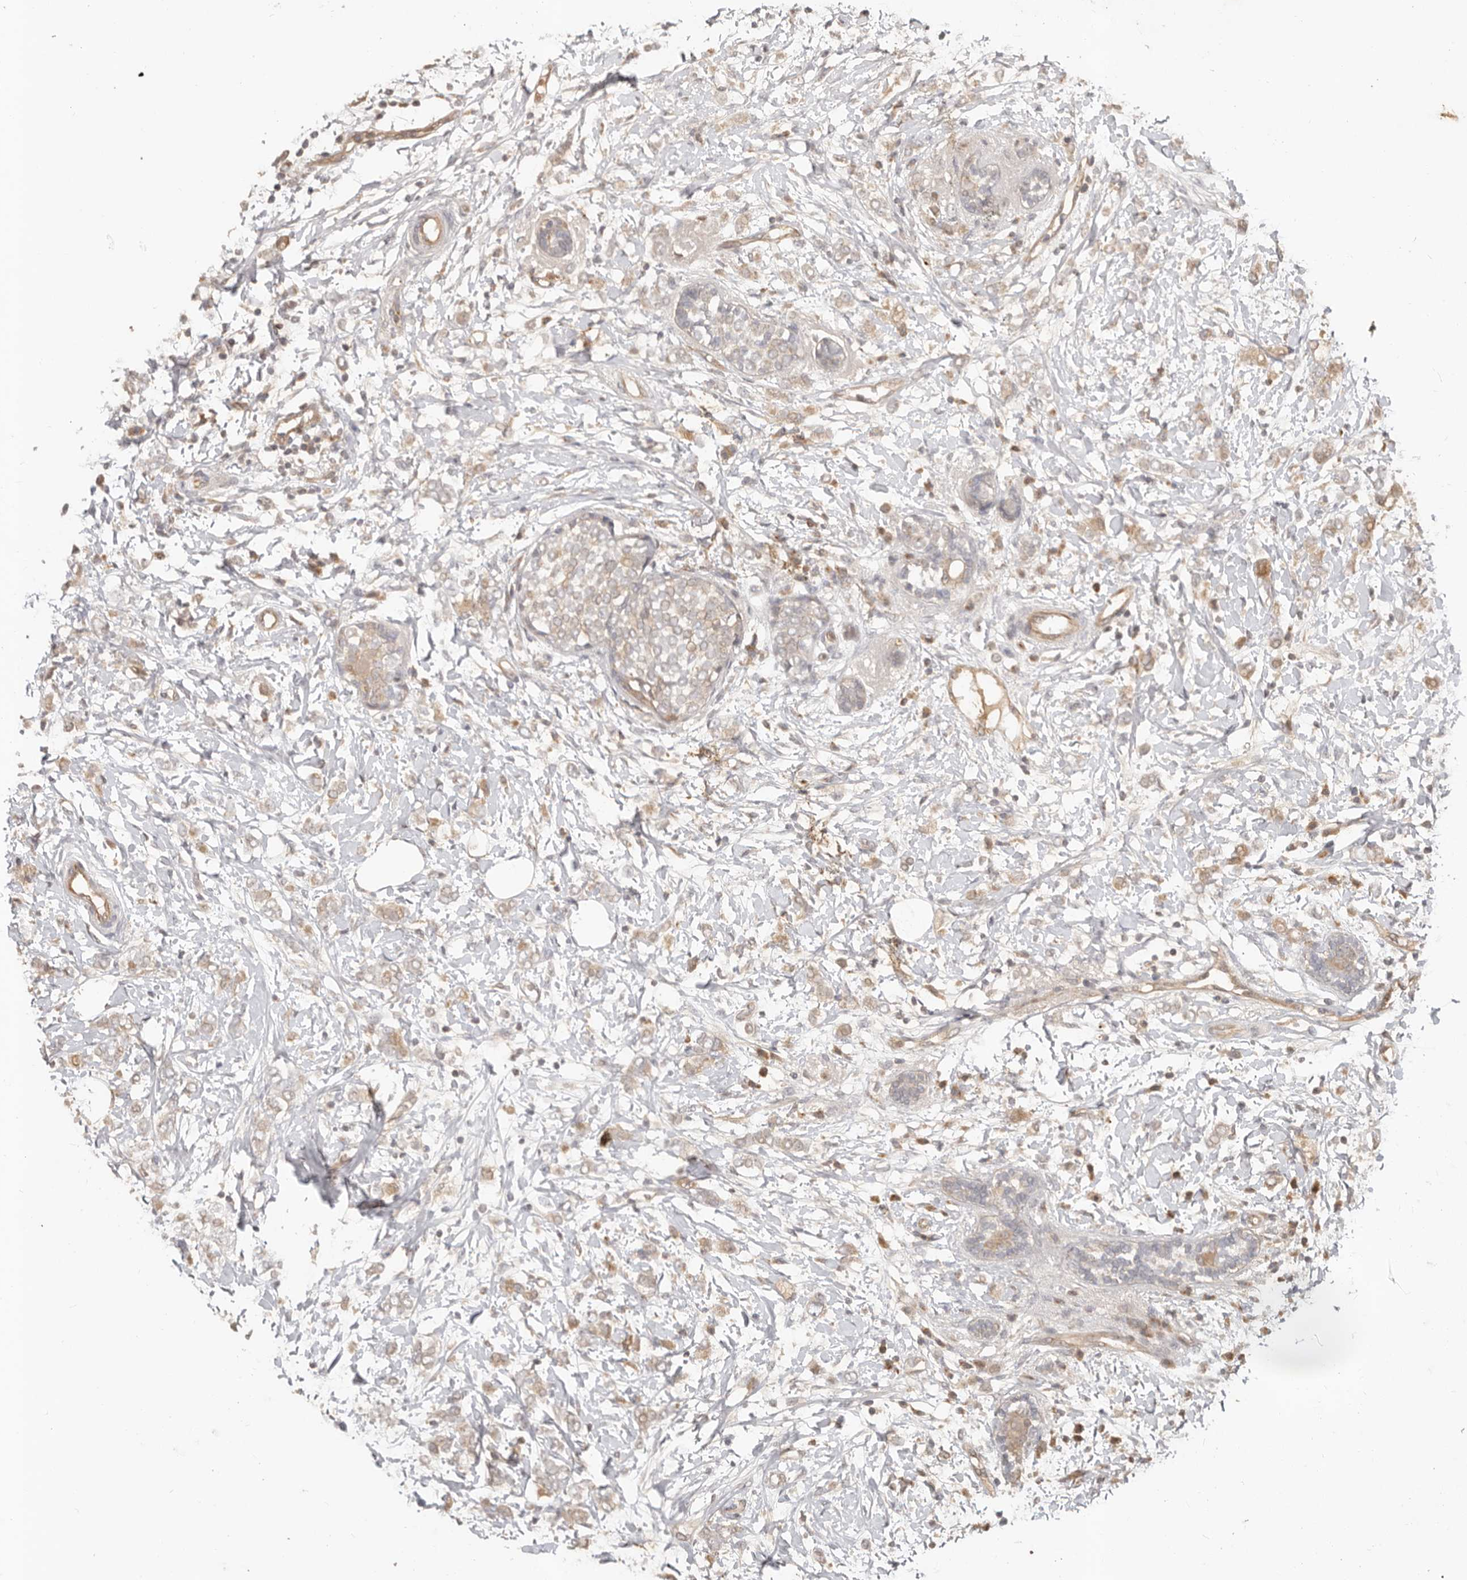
{"staining": {"intensity": "moderate", "quantity": ">75%", "location": "cytoplasmic/membranous"}, "tissue": "breast cancer", "cell_type": "Tumor cells", "image_type": "cancer", "snomed": [{"axis": "morphology", "description": "Normal tissue, NOS"}, {"axis": "morphology", "description": "Lobular carcinoma"}, {"axis": "topography", "description": "Breast"}], "caption": "Protein staining displays moderate cytoplasmic/membranous expression in approximately >75% of tumor cells in breast cancer (lobular carcinoma).", "gene": "MTFR2", "patient": {"sex": "female", "age": 47}}